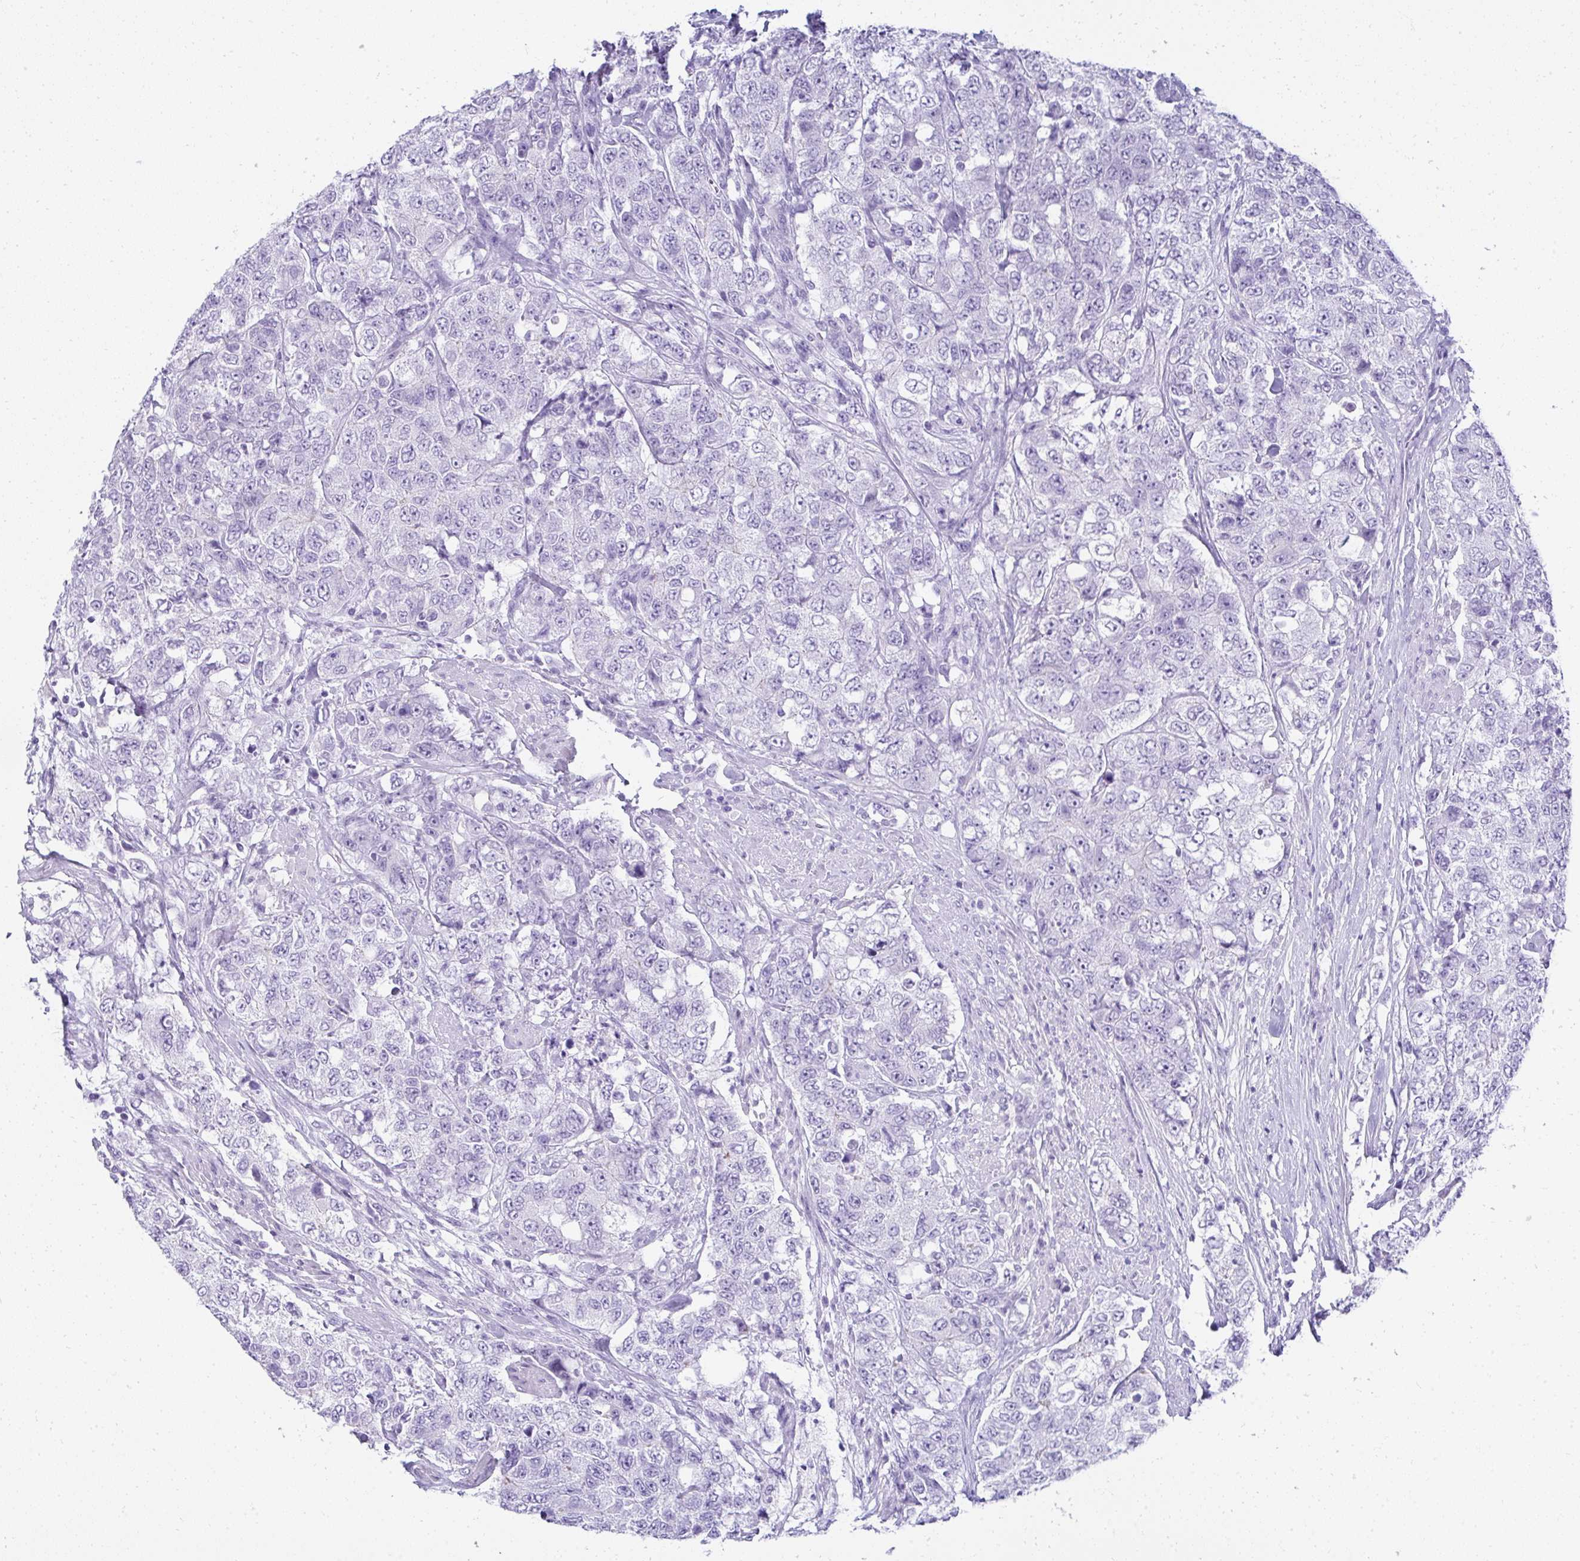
{"staining": {"intensity": "negative", "quantity": "none", "location": "none"}, "tissue": "urothelial cancer", "cell_type": "Tumor cells", "image_type": "cancer", "snomed": [{"axis": "morphology", "description": "Urothelial carcinoma, High grade"}, {"axis": "topography", "description": "Urinary bladder"}], "caption": "Urothelial cancer stained for a protein using immunohistochemistry (IHC) shows no staining tumor cells.", "gene": "RNF183", "patient": {"sex": "female", "age": 78}}